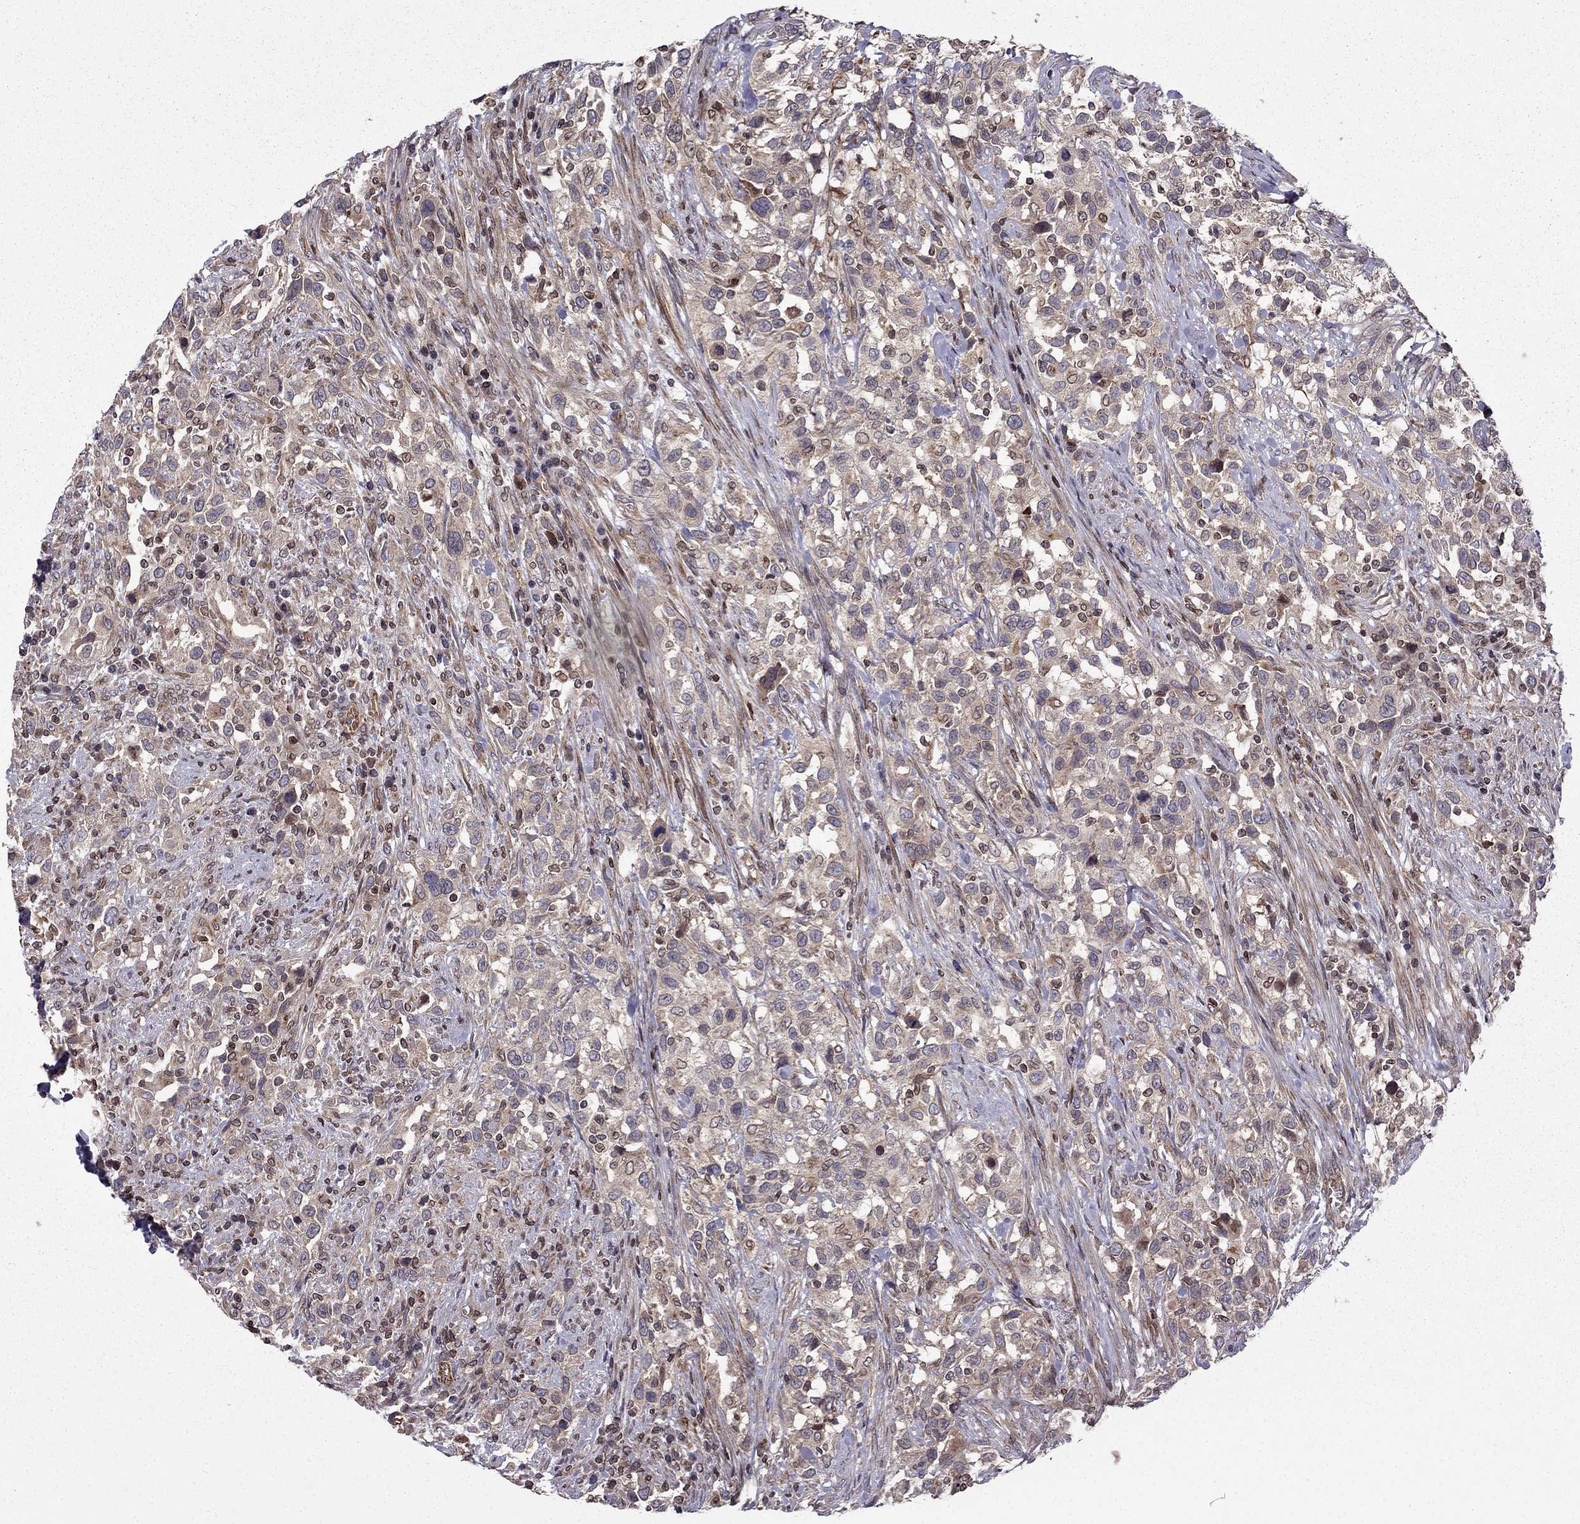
{"staining": {"intensity": "weak", "quantity": ">75%", "location": "cytoplasmic/membranous"}, "tissue": "urothelial cancer", "cell_type": "Tumor cells", "image_type": "cancer", "snomed": [{"axis": "morphology", "description": "Urothelial carcinoma, NOS"}, {"axis": "morphology", "description": "Urothelial carcinoma, High grade"}, {"axis": "topography", "description": "Urinary bladder"}], "caption": "This is a photomicrograph of IHC staining of urothelial cancer, which shows weak positivity in the cytoplasmic/membranous of tumor cells.", "gene": "CDC42BPA", "patient": {"sex": "female", "age": 64}}